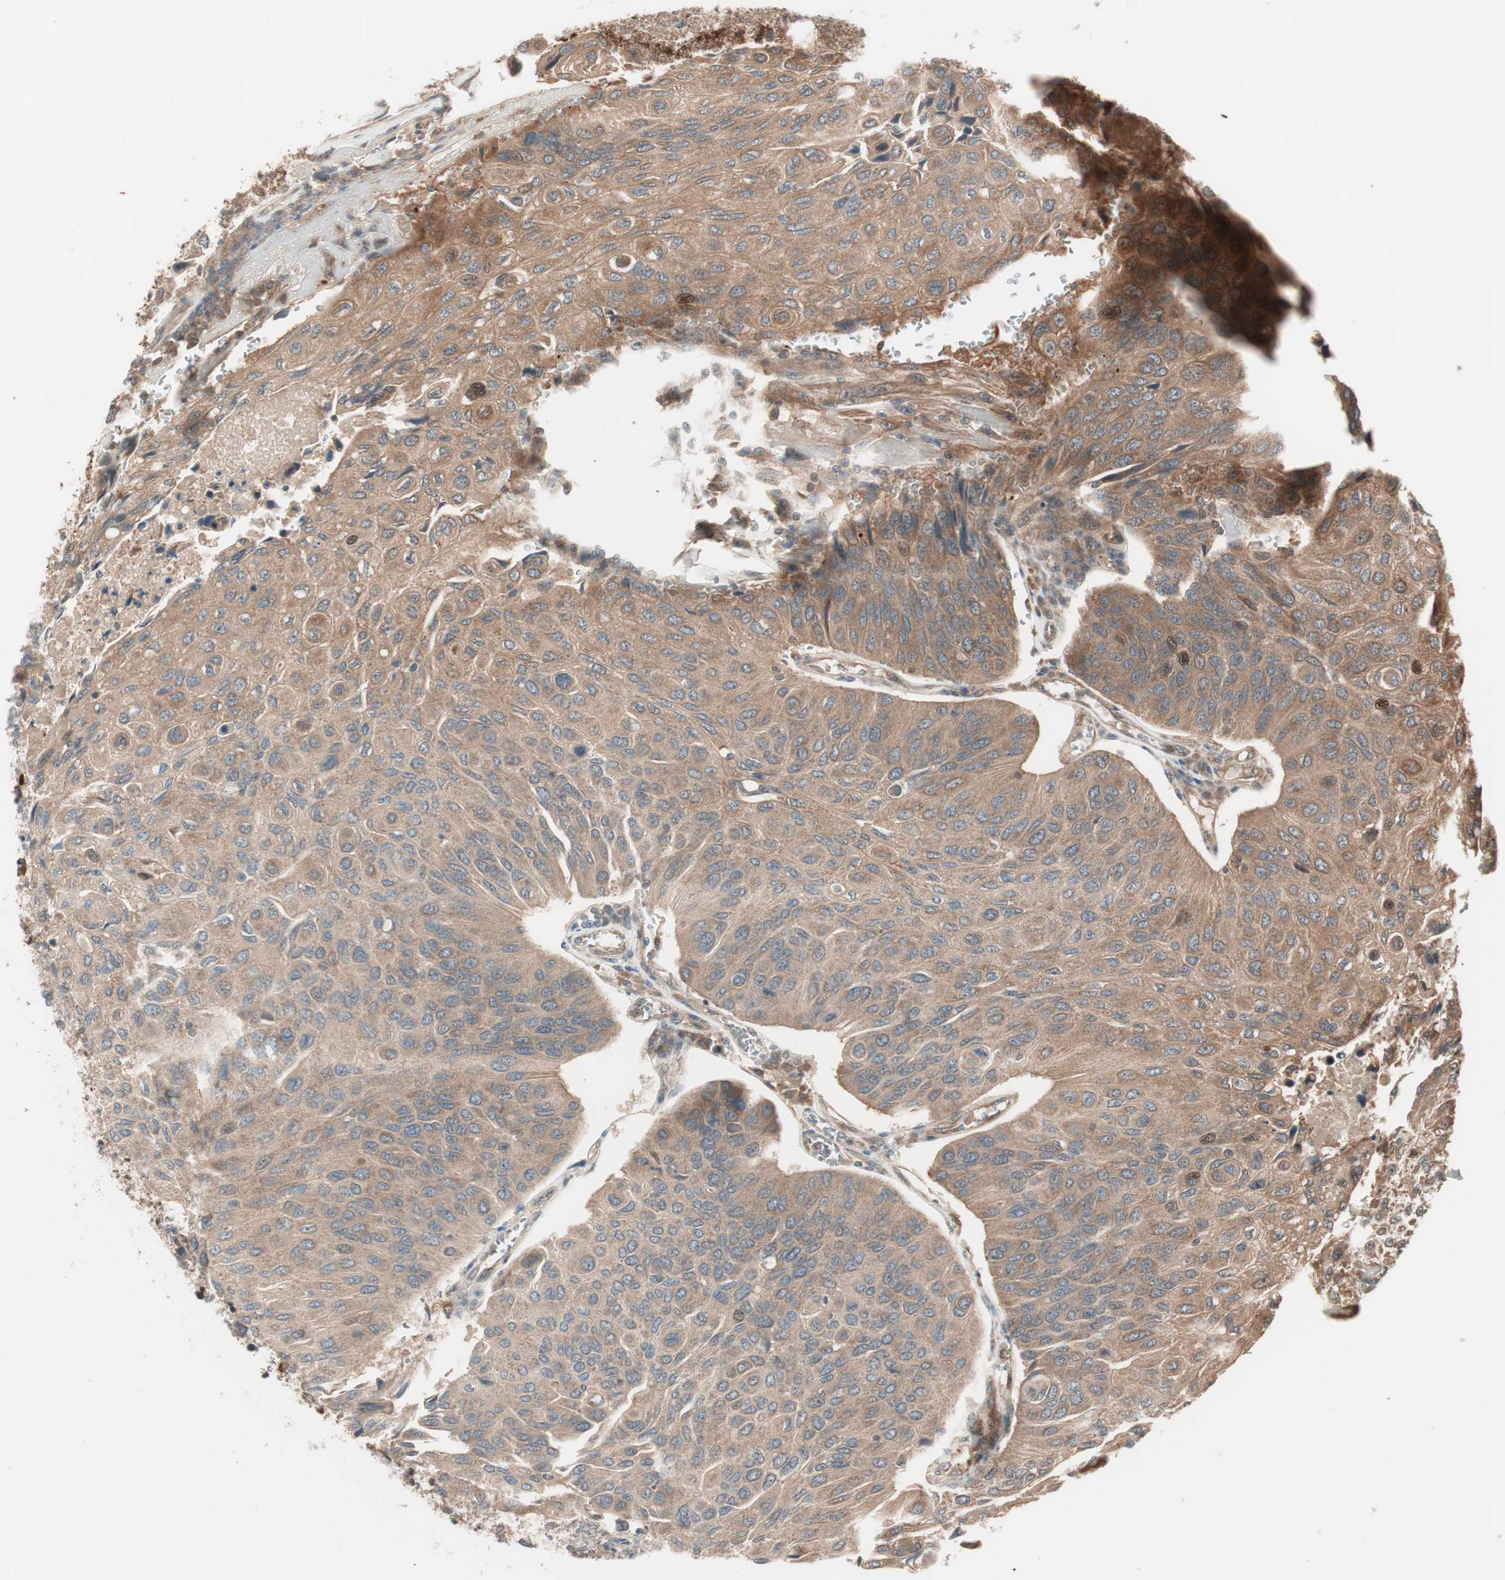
{"staining": {"intensity": "moderate", "quantity": ">75%", "location": "cytoplasmic/membranous"}, "tissue": "urothelial cancer", "cell_type": "Tumor cells", "image_type": "cancer", "snomed": [{"axis": "morphology", "description": "Urothelial carcinoma, High grade"}, {"axis": "topography", "description": "Urinary bladder"}], "caption": "Urothelial cancer stained for a protein (brown) shows moderate cytoplasmic/membranous positive positivity in about >75% of tumor cells.", "gene": "PRKG2", "patient": {"sex": "male", "age": 66}}